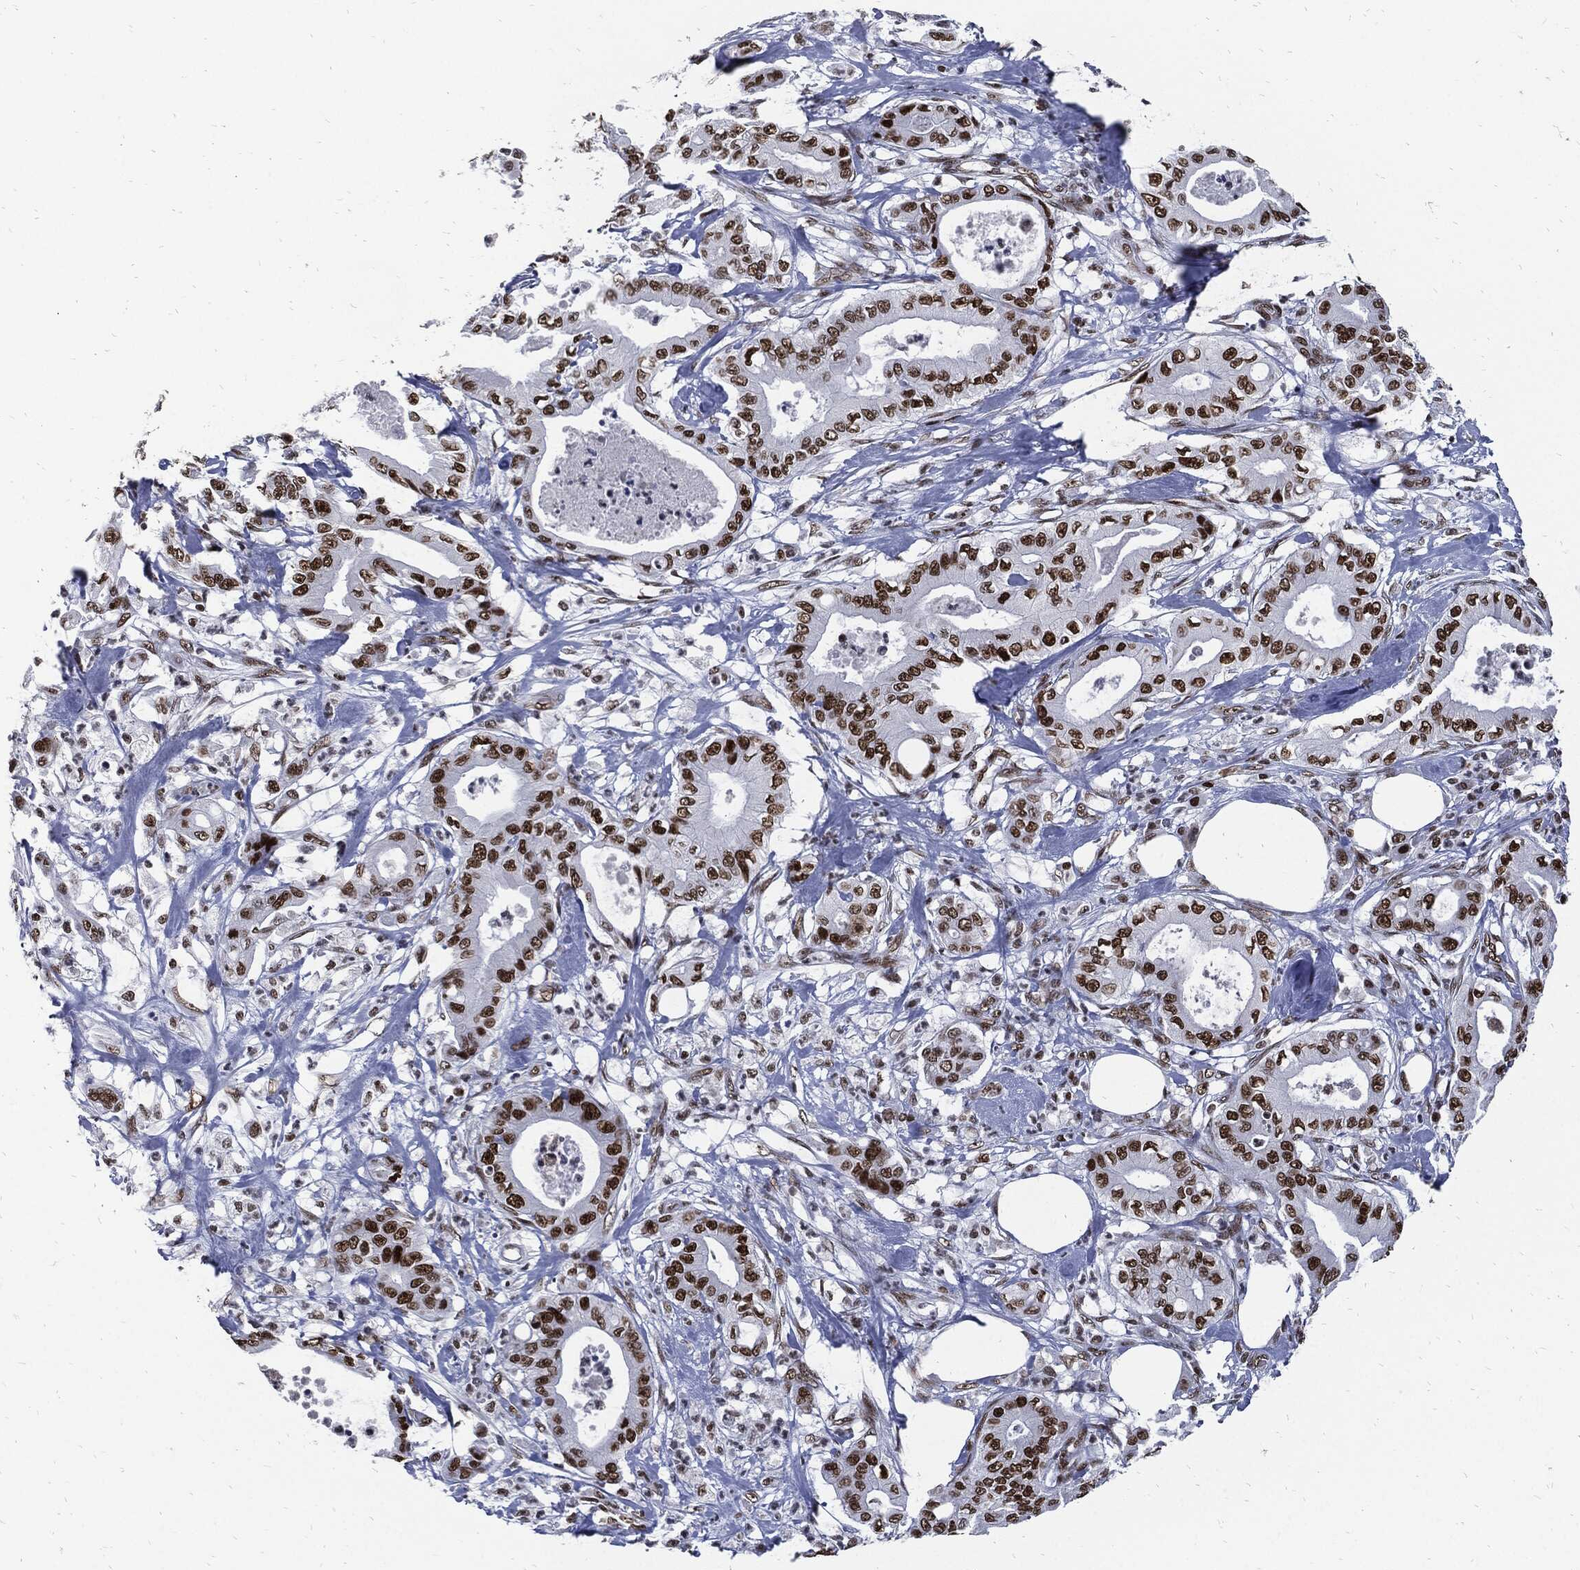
{"staining": {"intensity": "strong", "quantity": ">75%", "location": "nuclear"}, "tissue": "pancreatic cancer", "cell_type": "Tumor cells", "image_type": "cancer", "snomed": [{"axis": "morphology", "description": "Adenocarcinoma, NOS"}, {"axis": "topography", "description": "Pancreas"}], "caption": "Adenocarcinoma (pancreatic) stained with a protein marker displays strong staining in tumor cells.", "gene": "TERF2", "patient": {"sex": "male", "age": 71}}